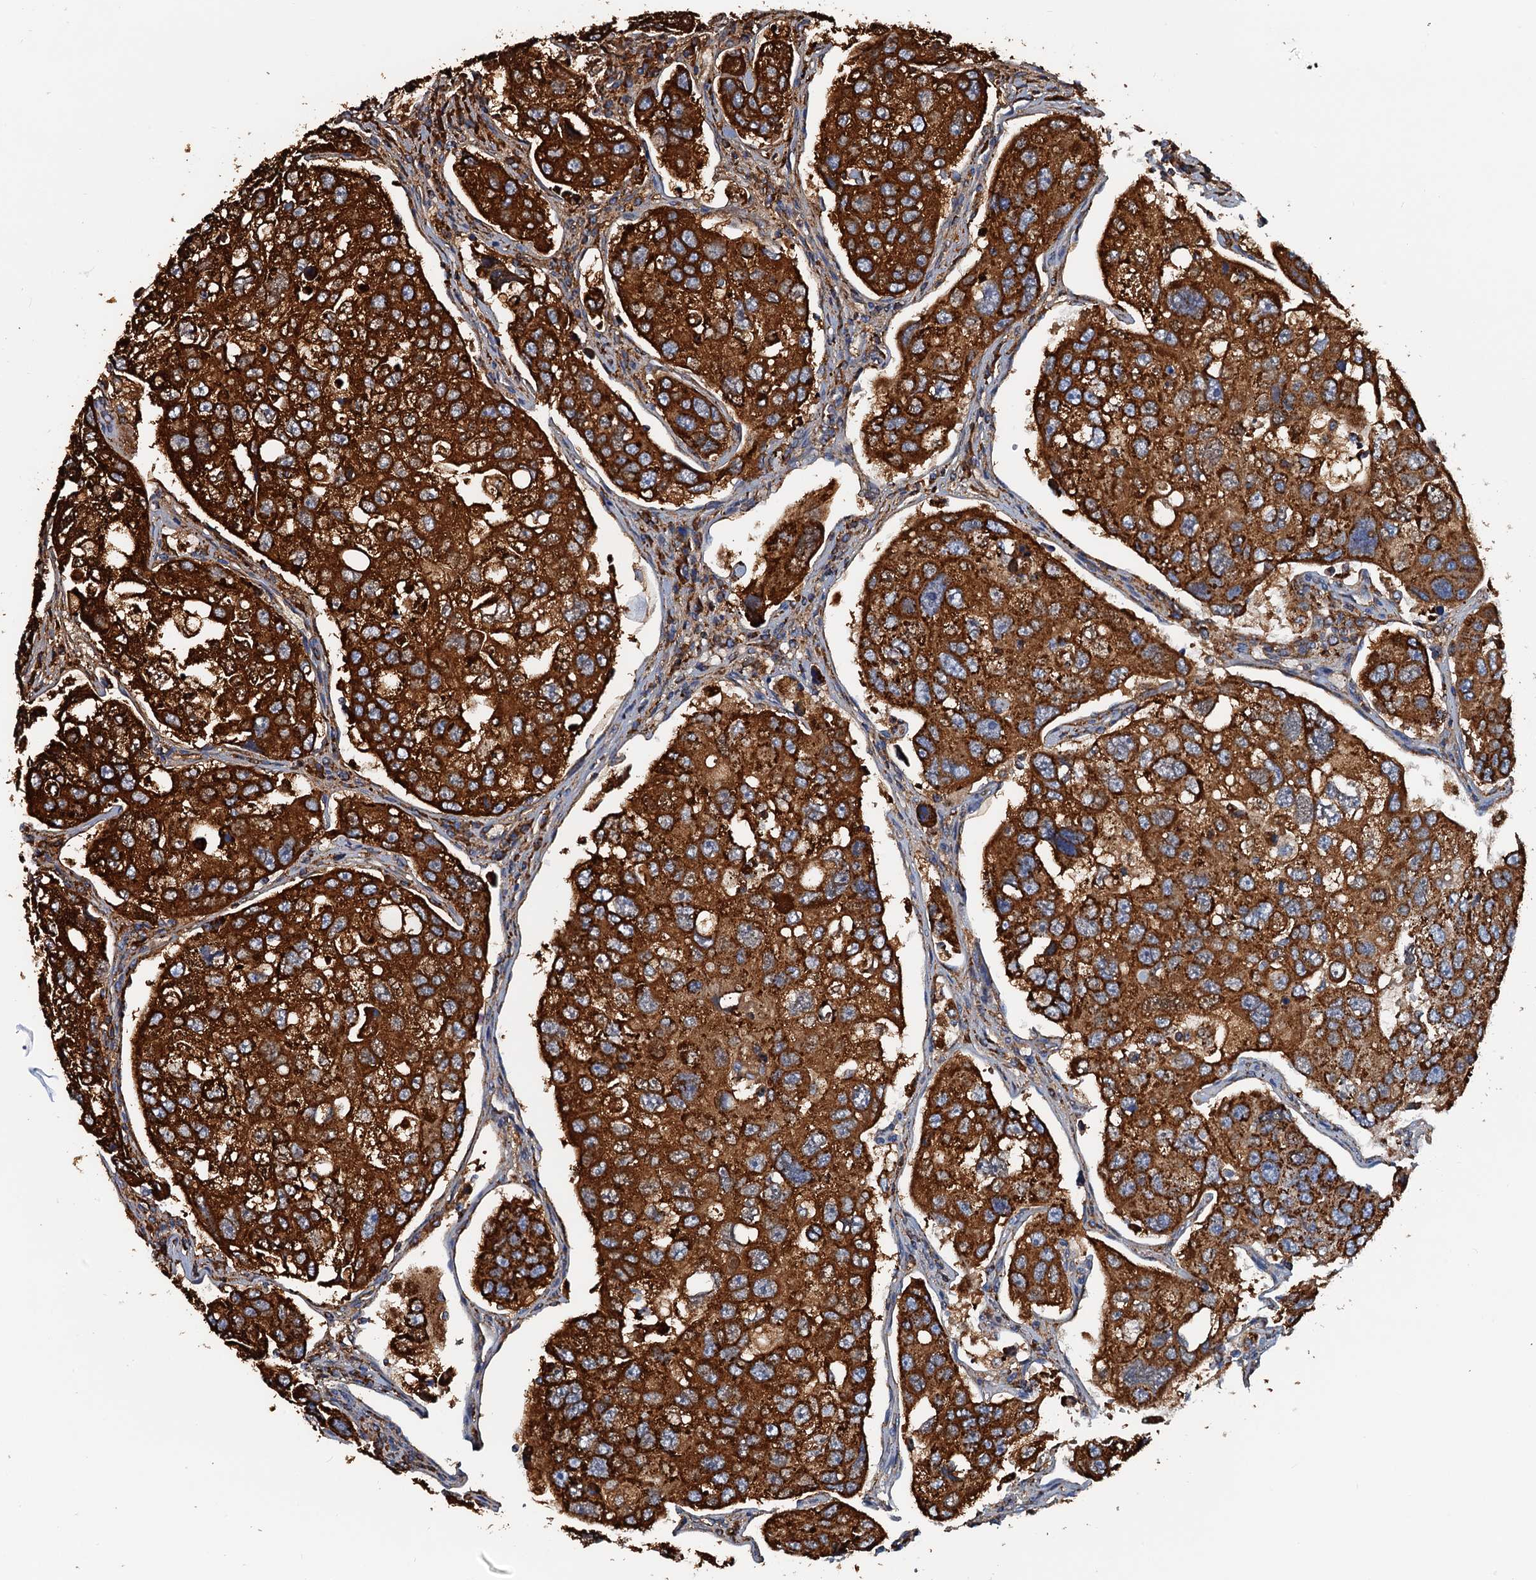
{"staining": {"intensity": "strong", "quantity": ">75%", "location": "cytoplasmic/membranous"}, "tissue": "urothelial cancer", "cell_type": "Tumor cells", "image_type": "cancer", "snomed": [{"axis": "morphology", "description": "Urothelial carcinoma, High grade"}, {"axis": "topography", "description": "Lymph node"}, {"axis": "topography", "description": "Urinary bladder"}], "caption": "DAB (3,3'-diaminobenzidine) immunohistochemical staining of urothelial cancer exhibits strong cytoplasmic/membranous protein positivity in about >75% of tumor cells. (DAB = brown stain, brightfield microscopy at high magnification).", "gene": "AAGAB", "patient": {"sex": "male", "age": 51}}